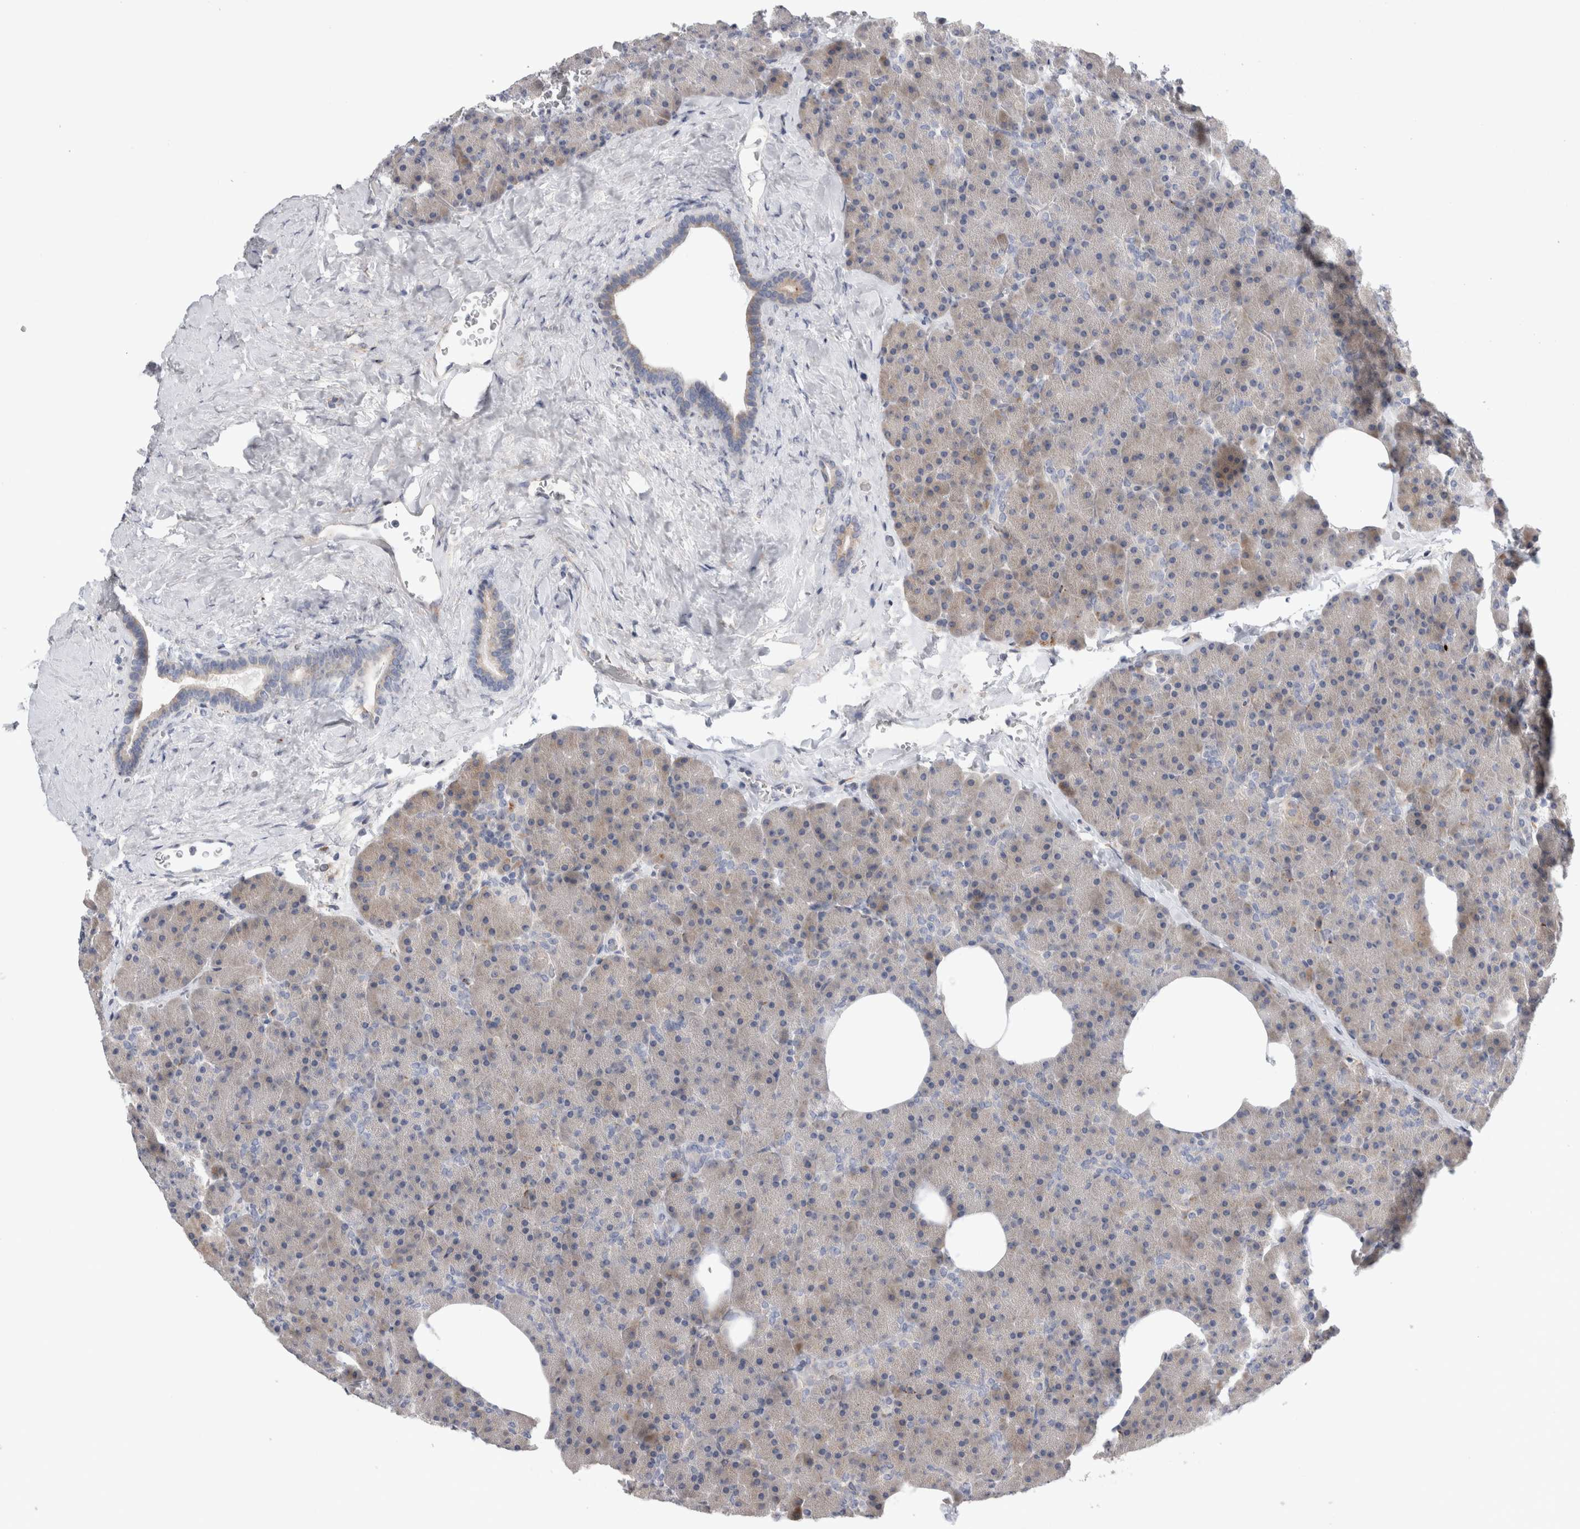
{"staining": {"intensity": "weak", "quantity": "<25%", "location": "cytoplasmic/membranous"}, "tissue": "pancreas", "cell_type": "Exocrine glandular cells", "image_type": "normal", "snomed": [{"axis": "morphology", "description": "Normal tissue, NOS"}, {"axis": "morphology", "description": "Carcinoid, malignant, NOS"}, {"axis": "topography", "description": "Pancreas"}], "caption": "Immunohistochemistry (IHC) of normal human pancreas shows no staining in exocrine glandular cells.", "gene": "TRMT9B", "patient": {"sex": "female", "age": 35}}